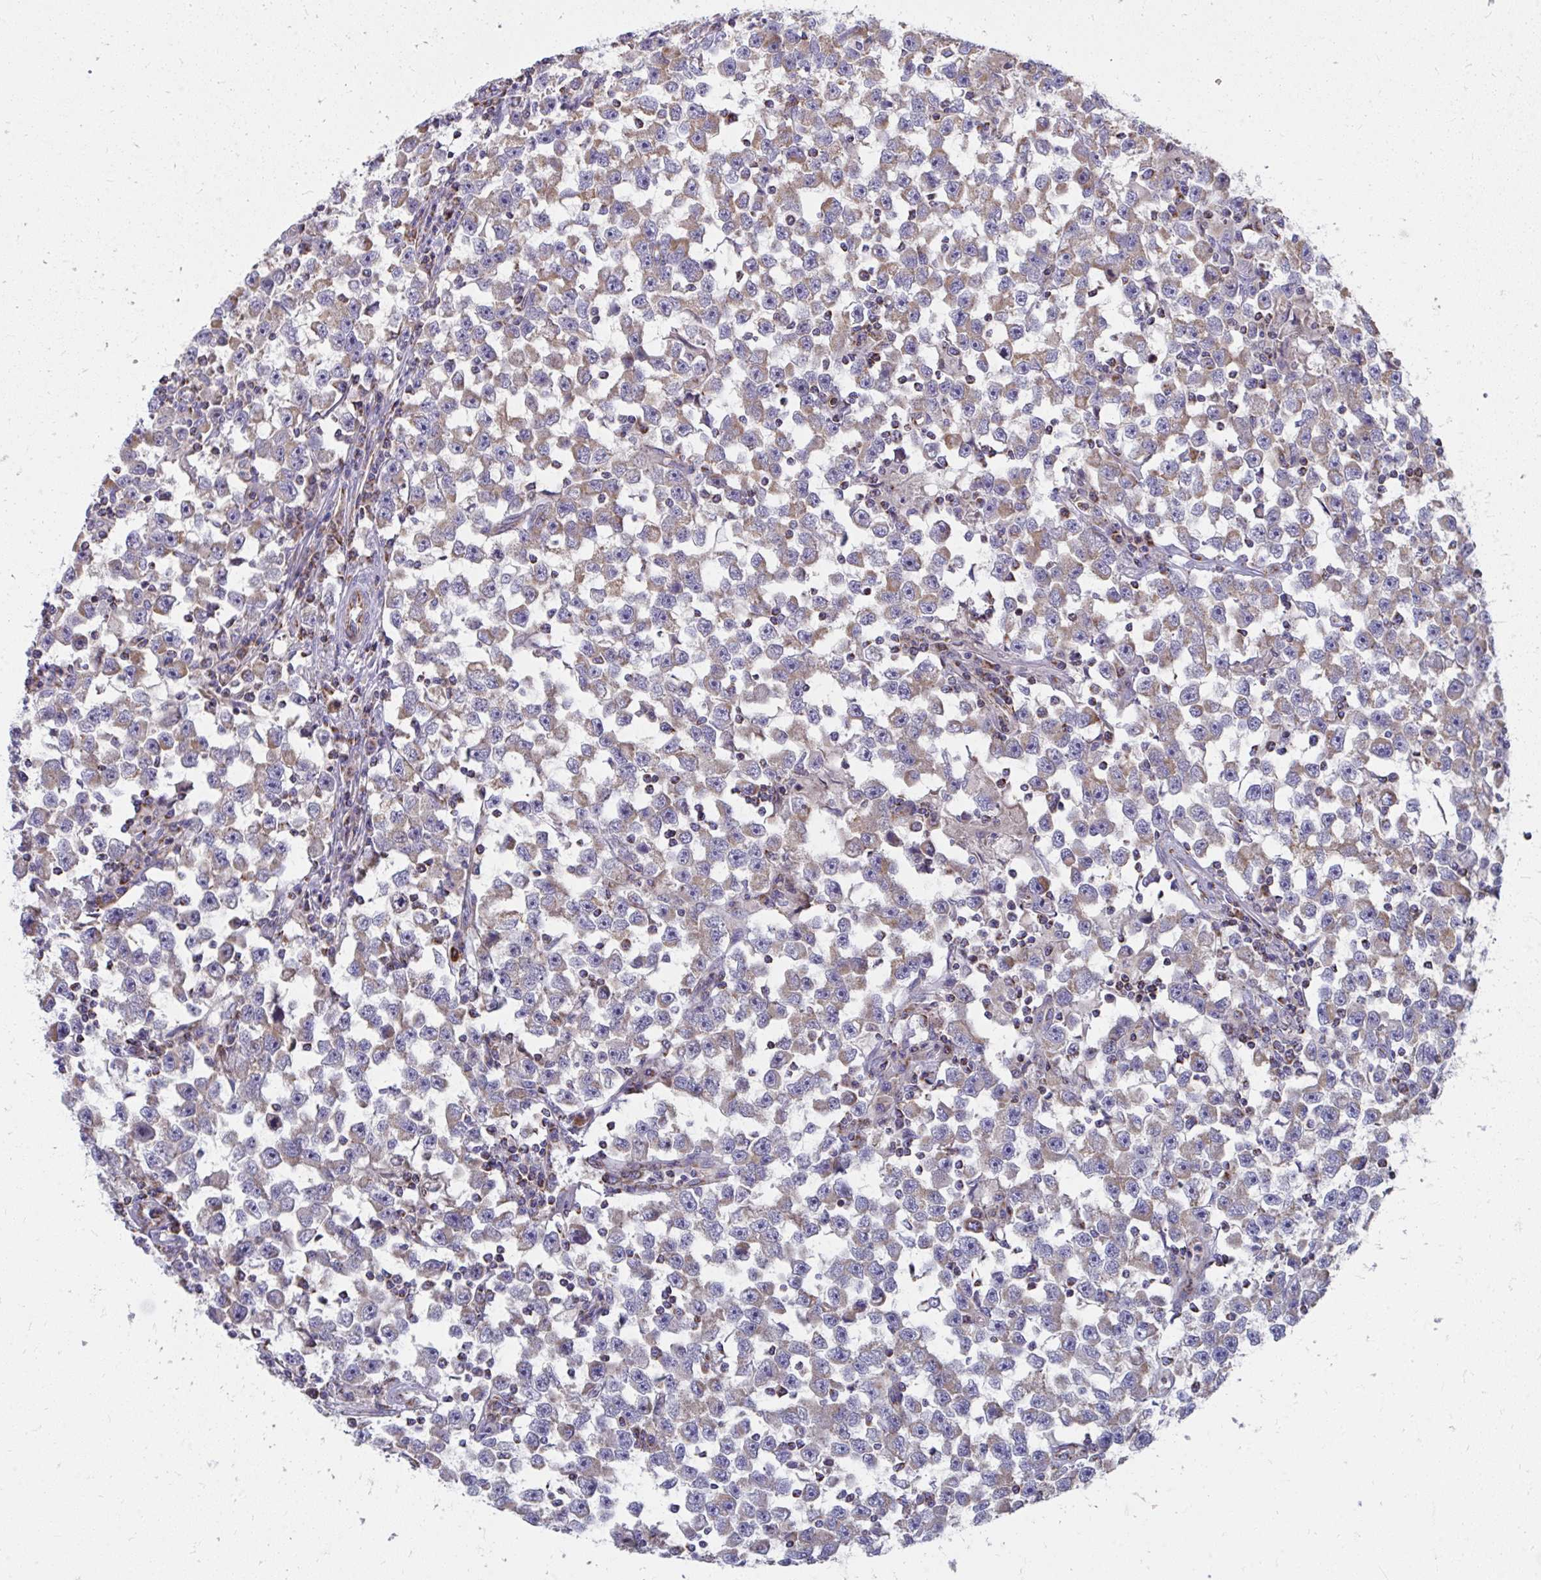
{"staining": {"intensity": "moderate", "quantity": ">75%", "location": "cytoplasmic/membranous"}, "tissue": "testis cancer", "cell_type": "Tumor cells", "image_type": "cancer", "snomed": [{"axis": "morphology", "description": "Seminoma, NOS"}, {"axis": "topography", "description": "Testis"}], "caption": "Moderate cytoplasmic/membranous protein expression is appreciated in approximately >75% of tumor cells in seminoma (testis).", "gene": "IL37", "patient": {"sex": "male", "age": 33}}